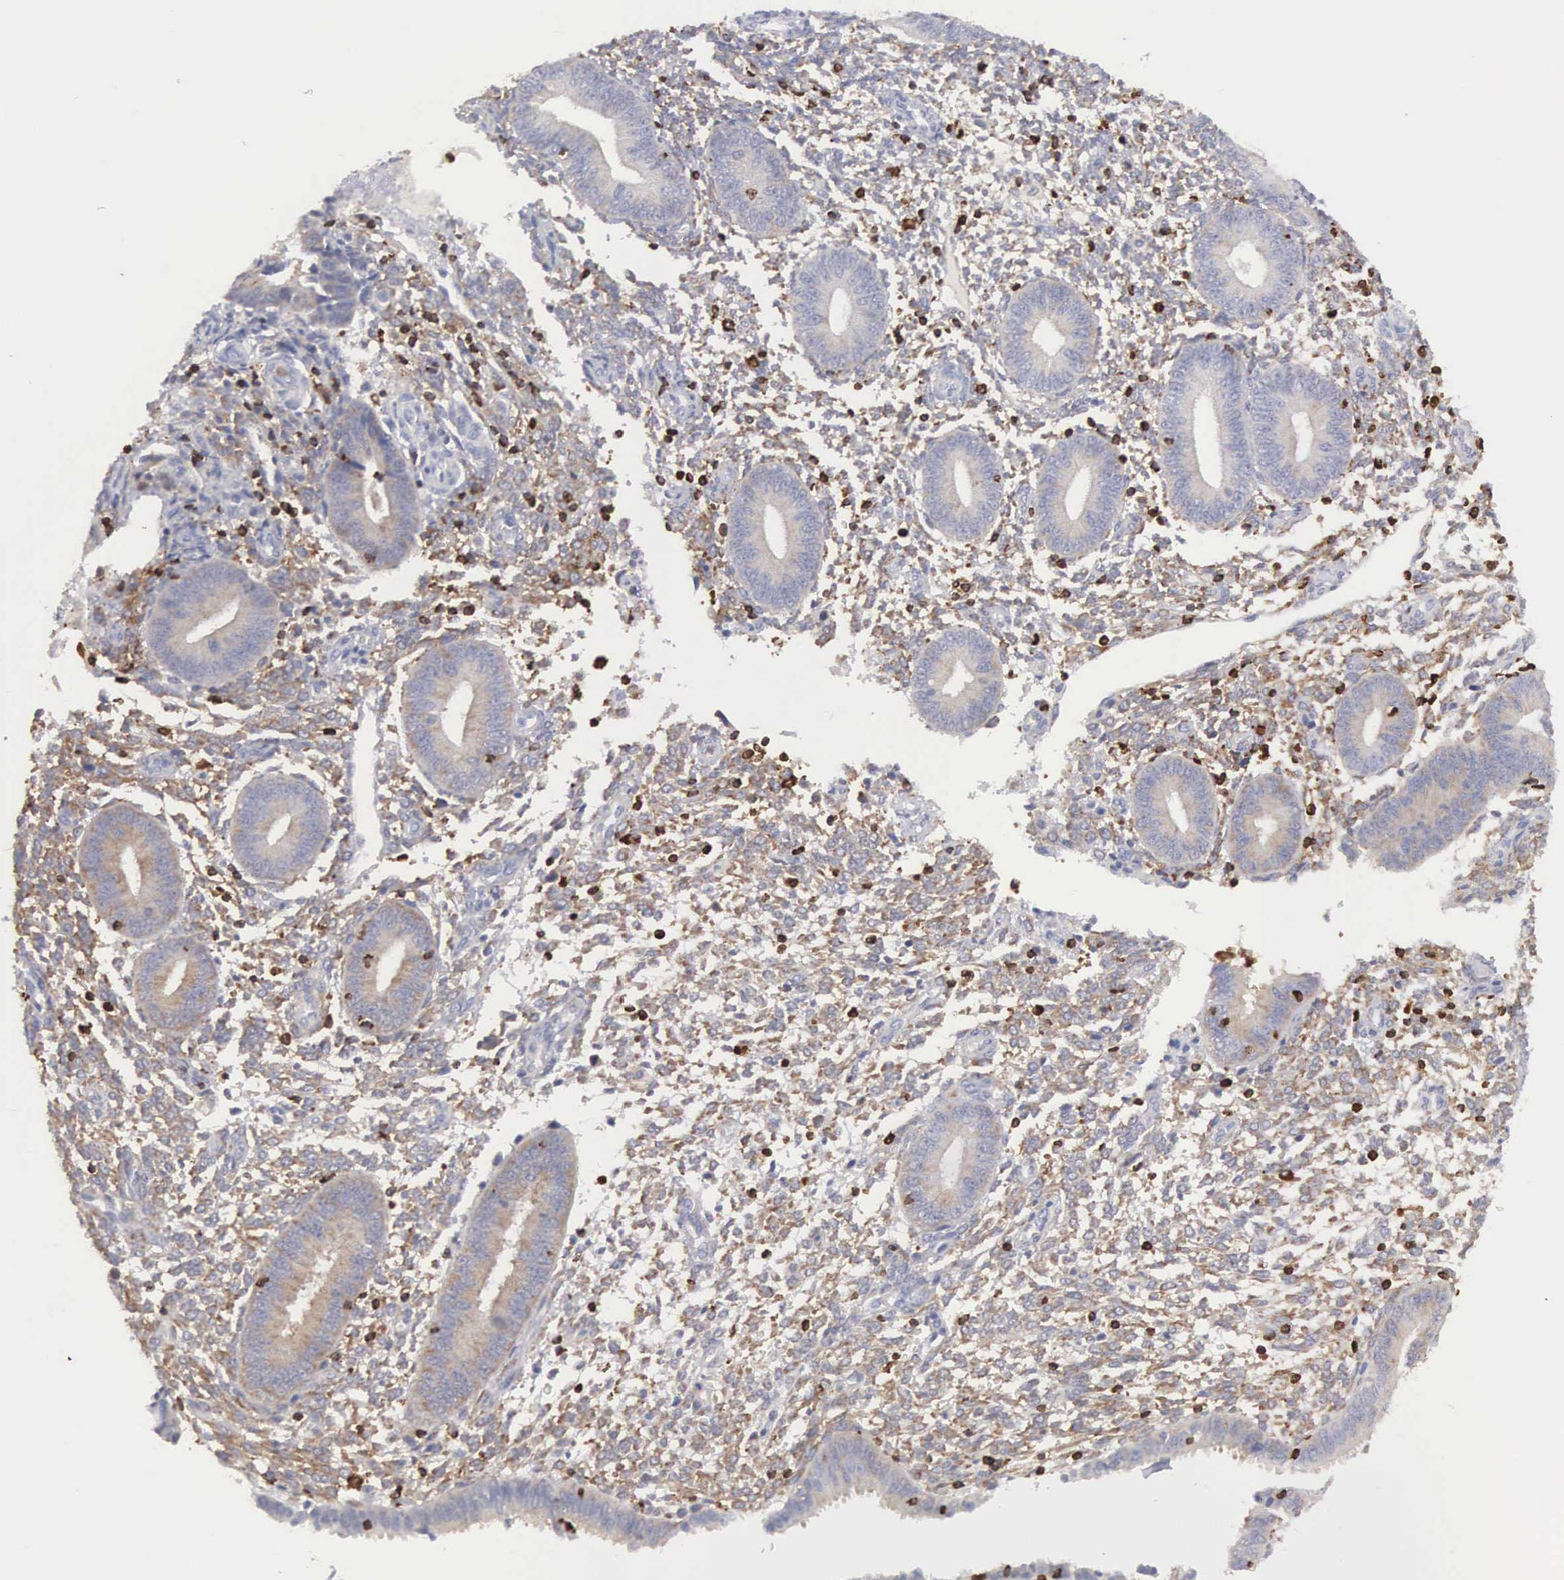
{"staining": {"intensity": "strong", "quantity": "25%-75%", "location": "cytoplasmic/membranous,nuclear"}, "tissue": "endometrium", "cell_type": "Cells in endometrial stroma", "image_type": "normal", "snomed": [{"axis": "morphology", "description": "Normal tissue, NOS"}, {"axis": "topography", "description": "Endometrium"}], "caption": "This histopathology image demonstrates immunohistochemistry (IHC) staining of unremarkable endometrium, with high strong cytoplasmic/membranous,nuclear positivity in approximately 25%-75% of cells in endometrial stroma.", "gene": "ENSG00000285304", "patient": {"sex": "female", "age": 35}}